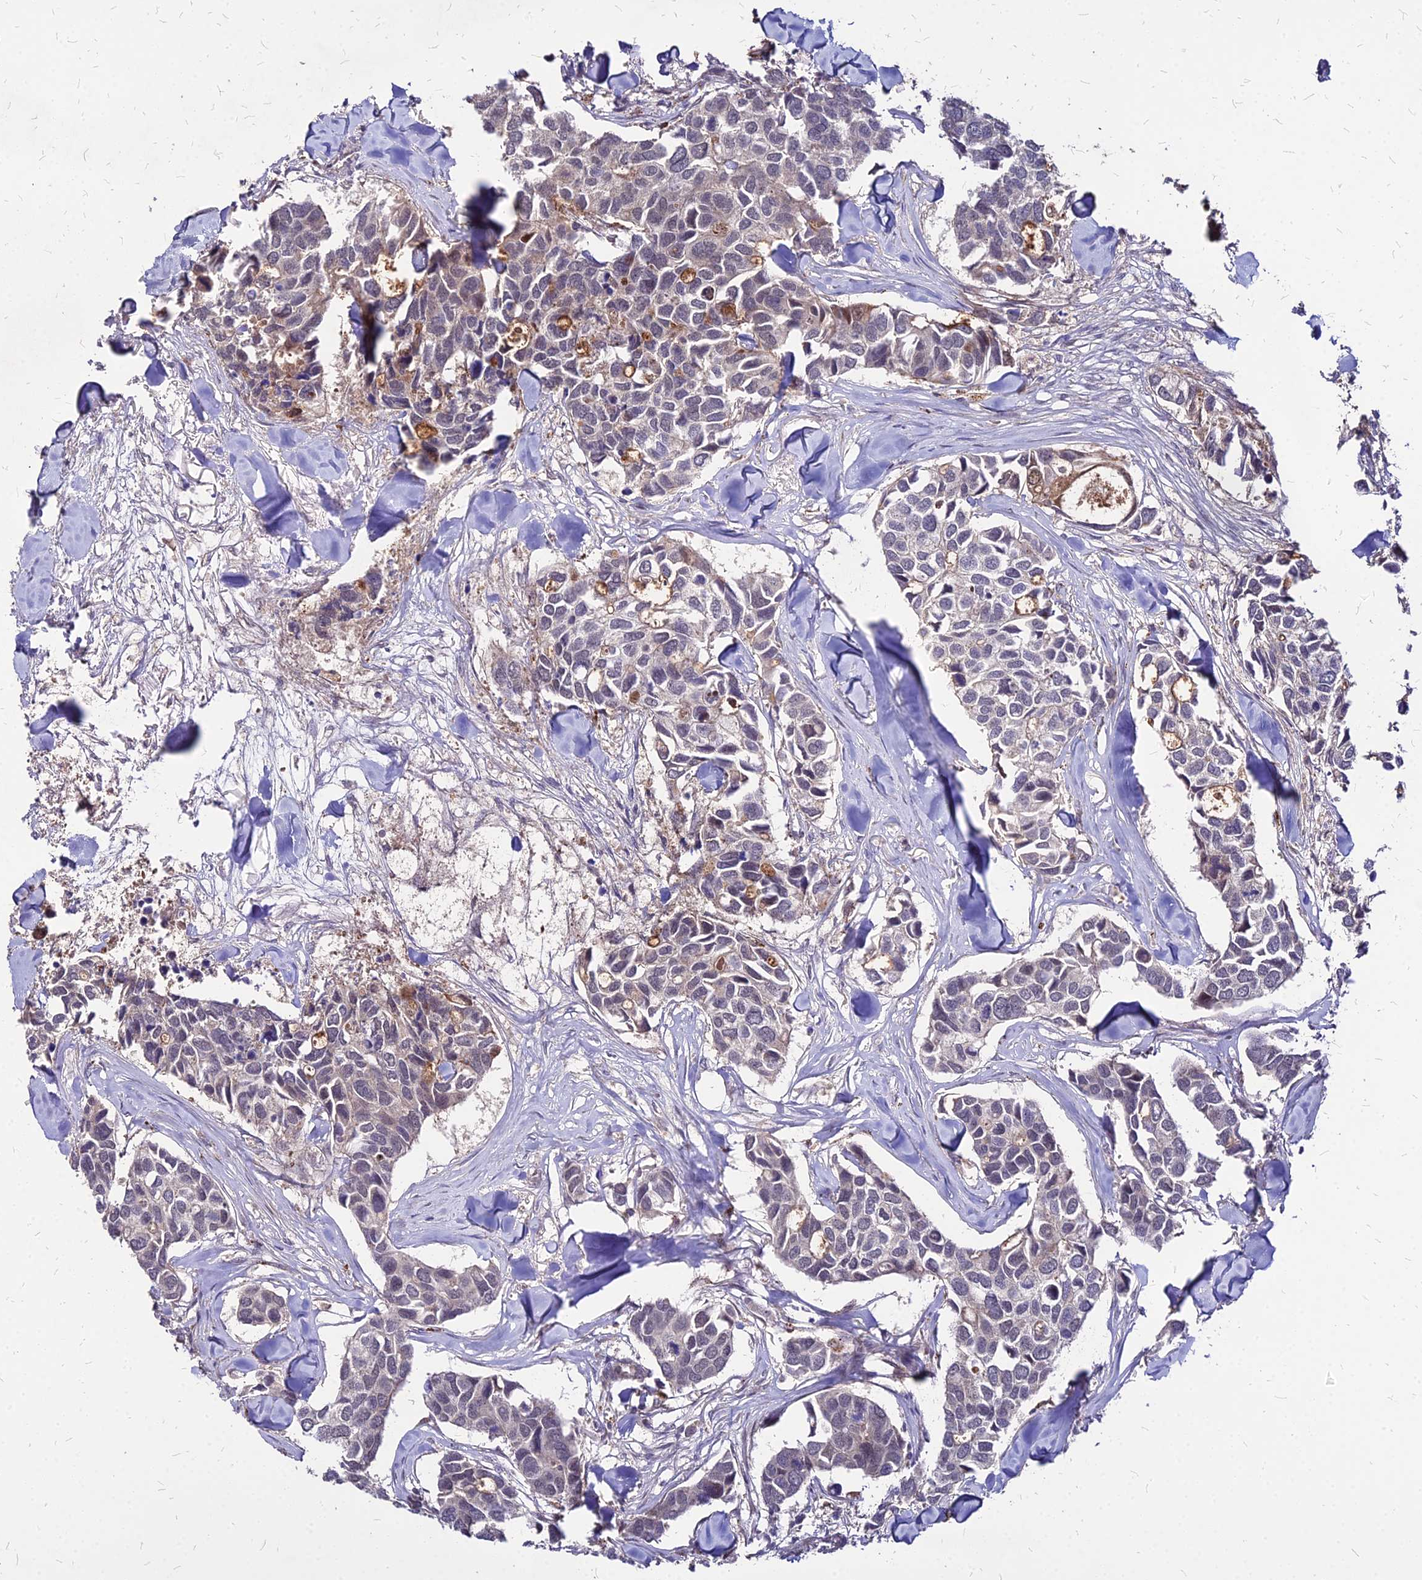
{"staining": {"intensity": "negative", "quantity": "none", "location": "none"}, "tissue": "breast cancer", "cell_type": "Tumor cells", "image_type": "cancer", "snomed": [{"axis": "morphology", "description": "Duct carcinoma"}, {"axis": "topography", "description": "Breast"}], "caption": "Breast cancer was stained to show a protein in brown. There is no significant expression in tumor cells.", "gene": "APBA3", "patient": {"sex": "female", "age": 83}}